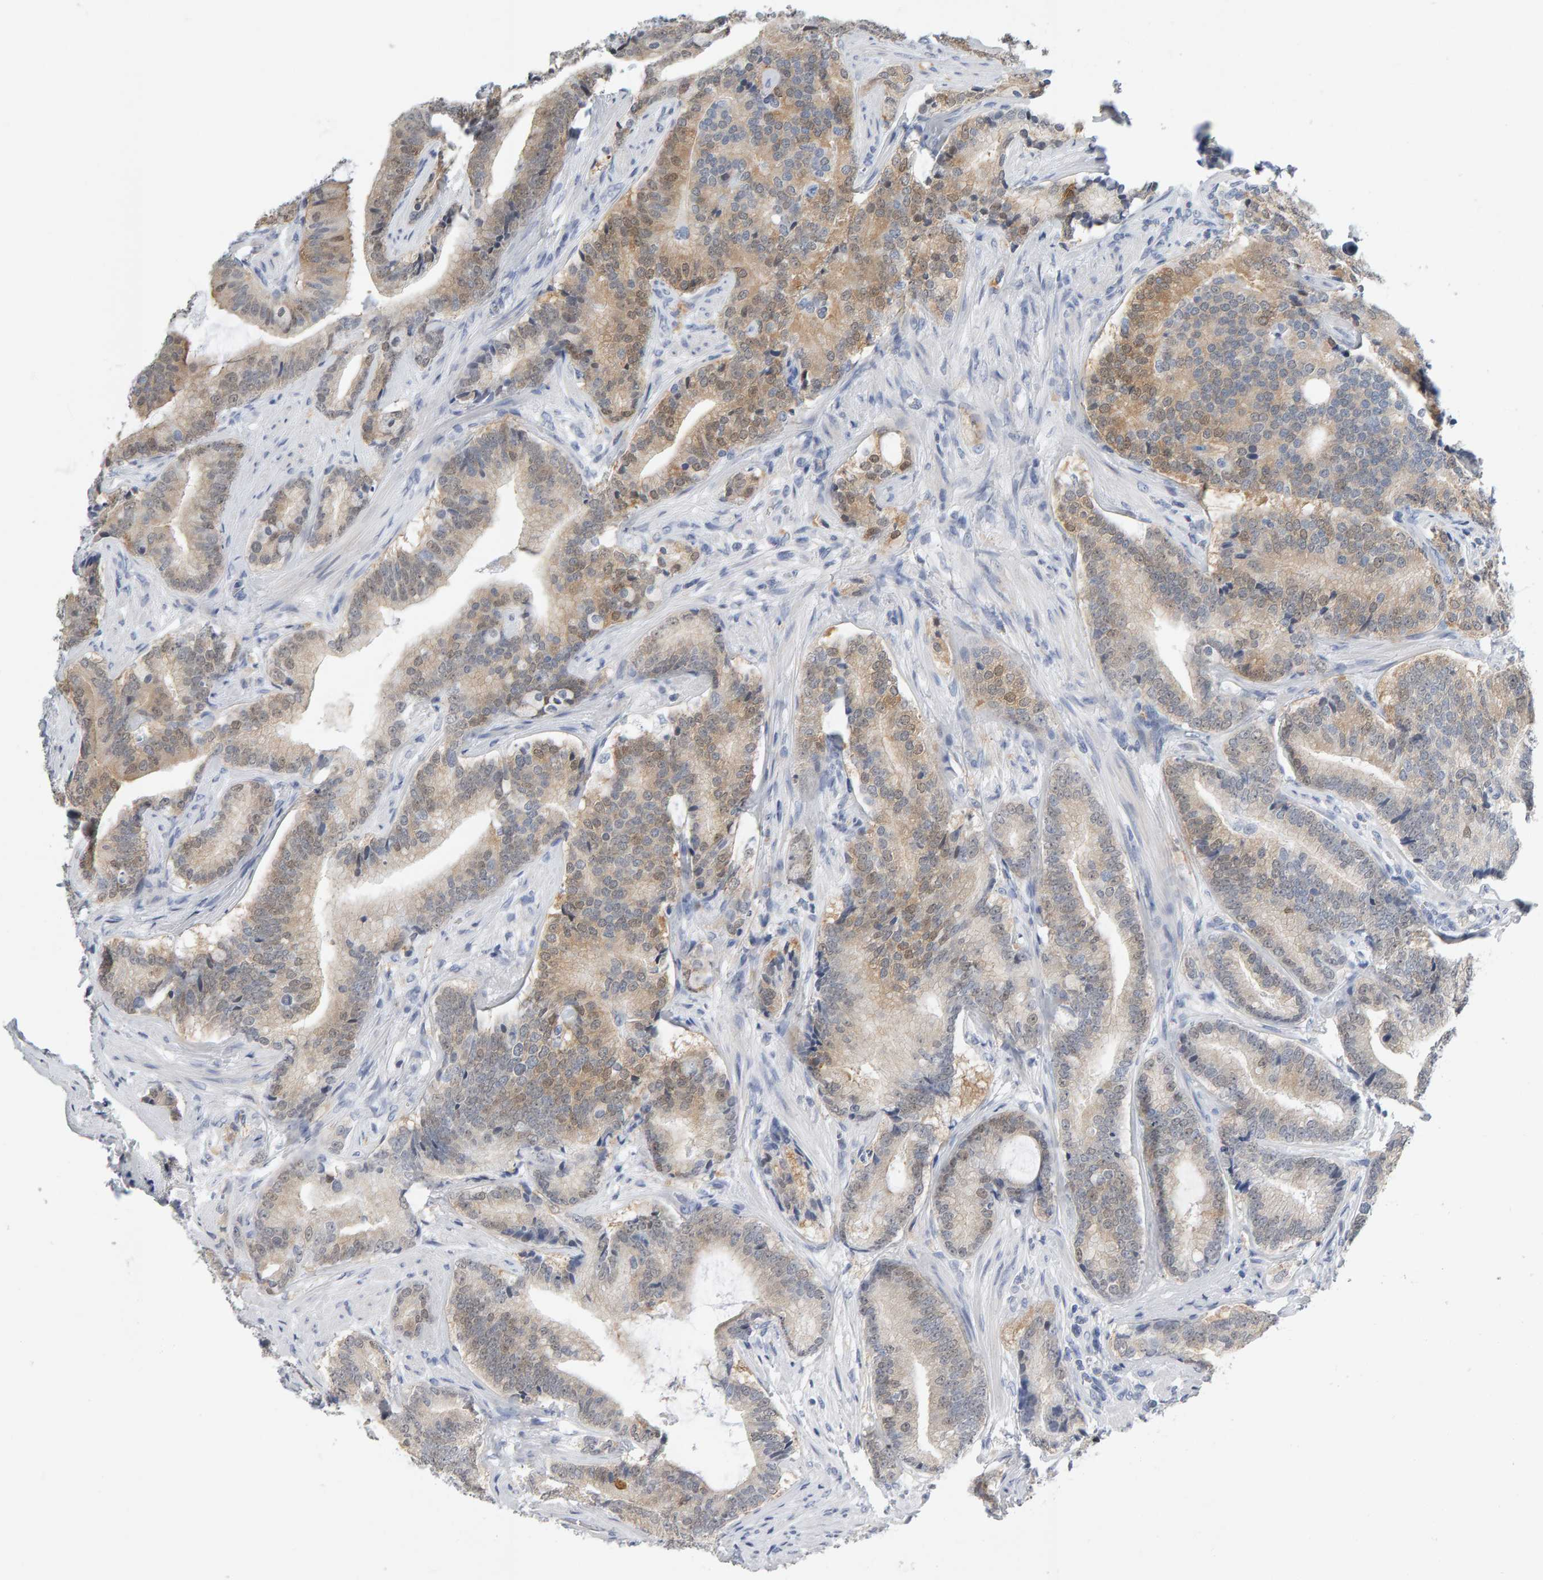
{"staining": {"intensity": "weak", "quantity": ">75%", "location": "cytoplasmic/membranous"}, "tissue": "prostate cancer", "cell_type": "Tumor cells", "image_type": "cancer", "snomed": [{"axis": "morphology", "description": "Adenocarcinoma, High grade"}, {"axis": "topography", "description": "Prostate"}], "caption": "Protein staining of adenocarcinoma (high-grade) (prostate) tissue shows weak cytoplasmic/membranous positivity in approximately >75% of tumor cells.", "gene": "CTH", "patient": {"sex": "male", "age": 55}}